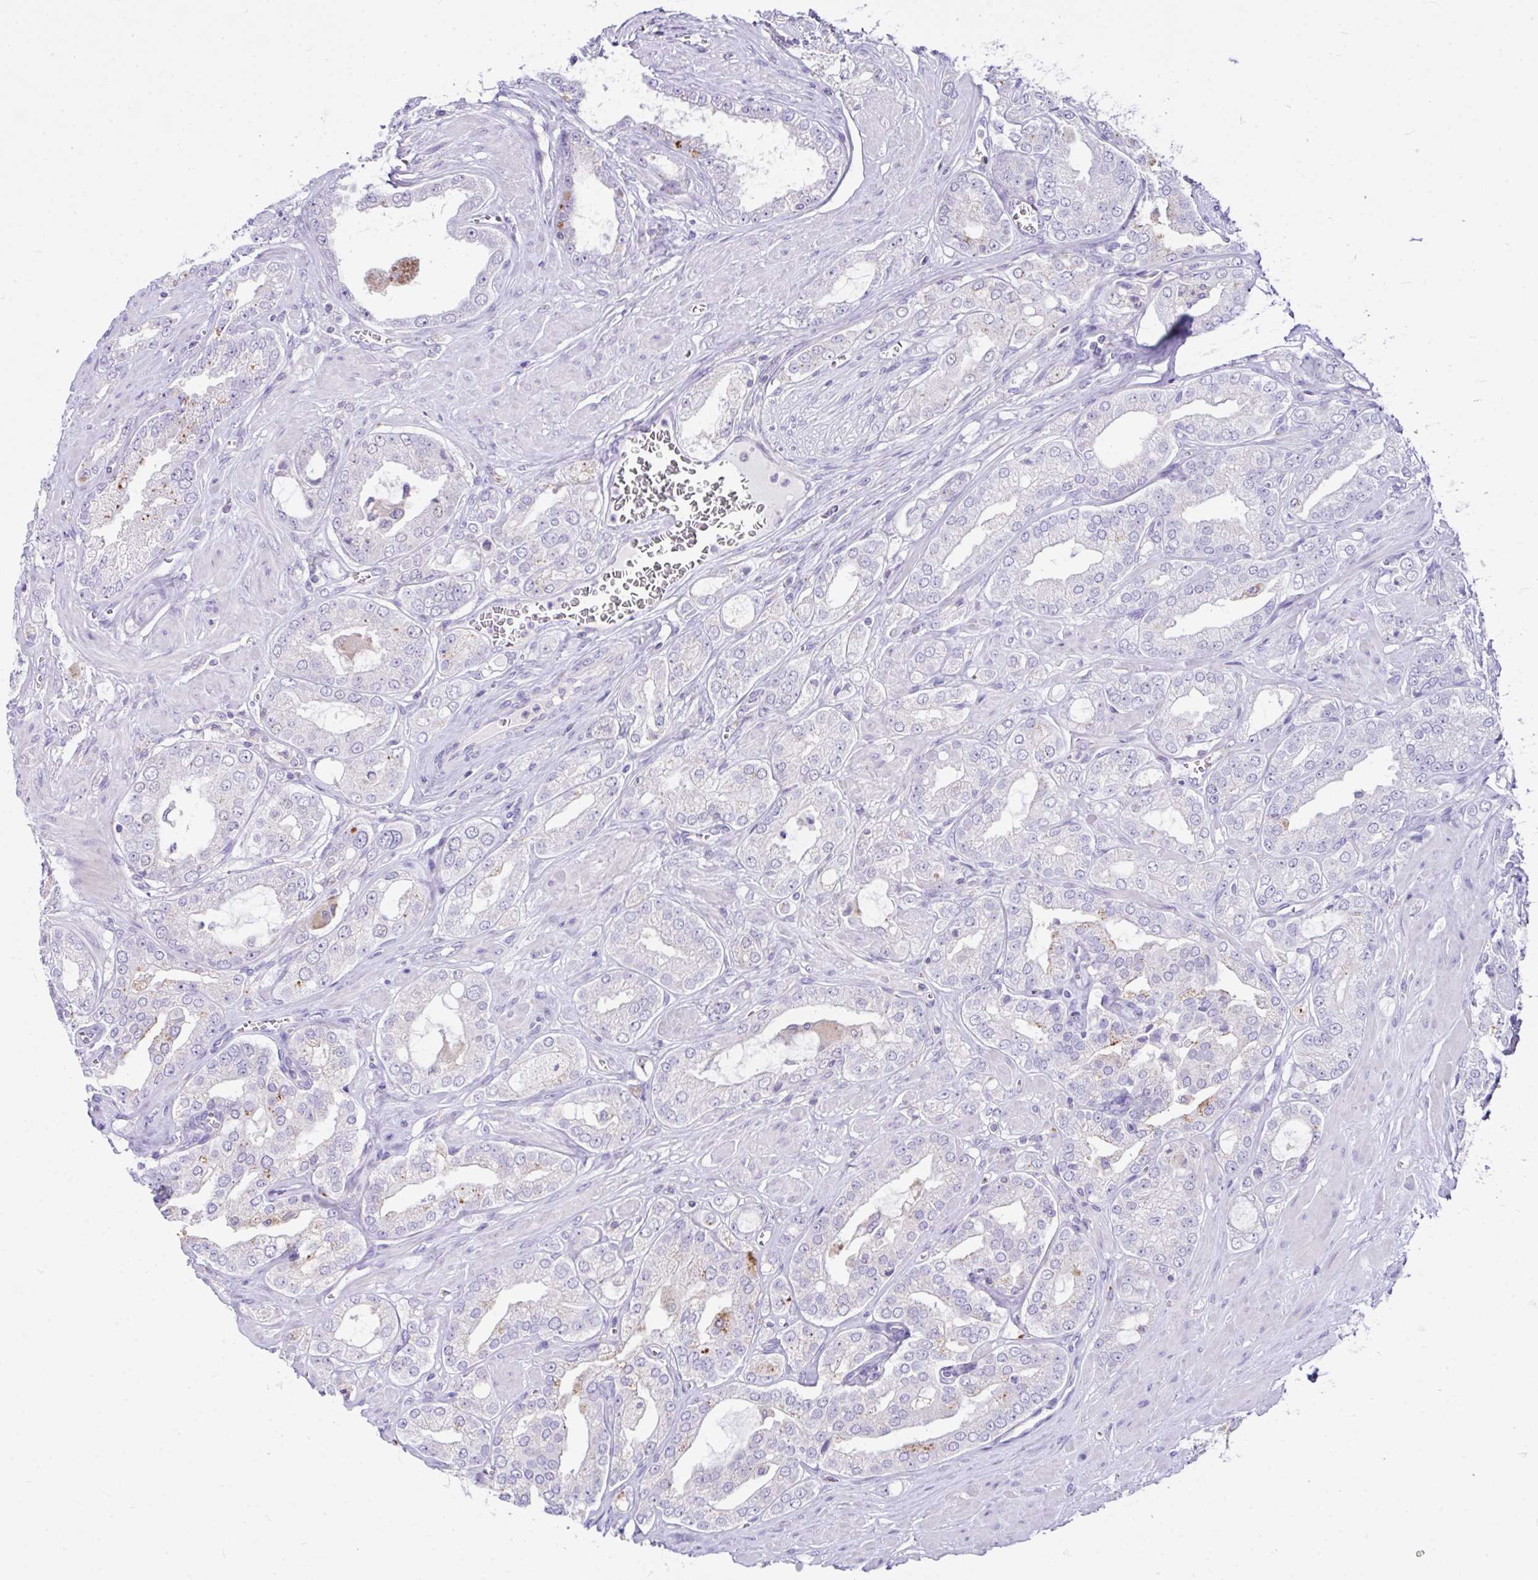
{"staining": {"intensity": "weak", "quantity": "<25%", "location": "cytoplasmic/membranous"}, "tissue": "prostate cancer", "cell_type": "Tumor cells", "image_type": "cancer", "snomed": [{"axis": "morphology", "description": "Adenocarcinoma, High grade"}, {"axis": "topography", "description": "Prostate"}], "caption": "Human prostate adenocarcinoma (high-grade) stained for a protein using immunohistochemistry (IHC) shows no positivity in tumor cells.", "gene": "D2HGDH", "patient": {"sex": "male", "age": 66}}